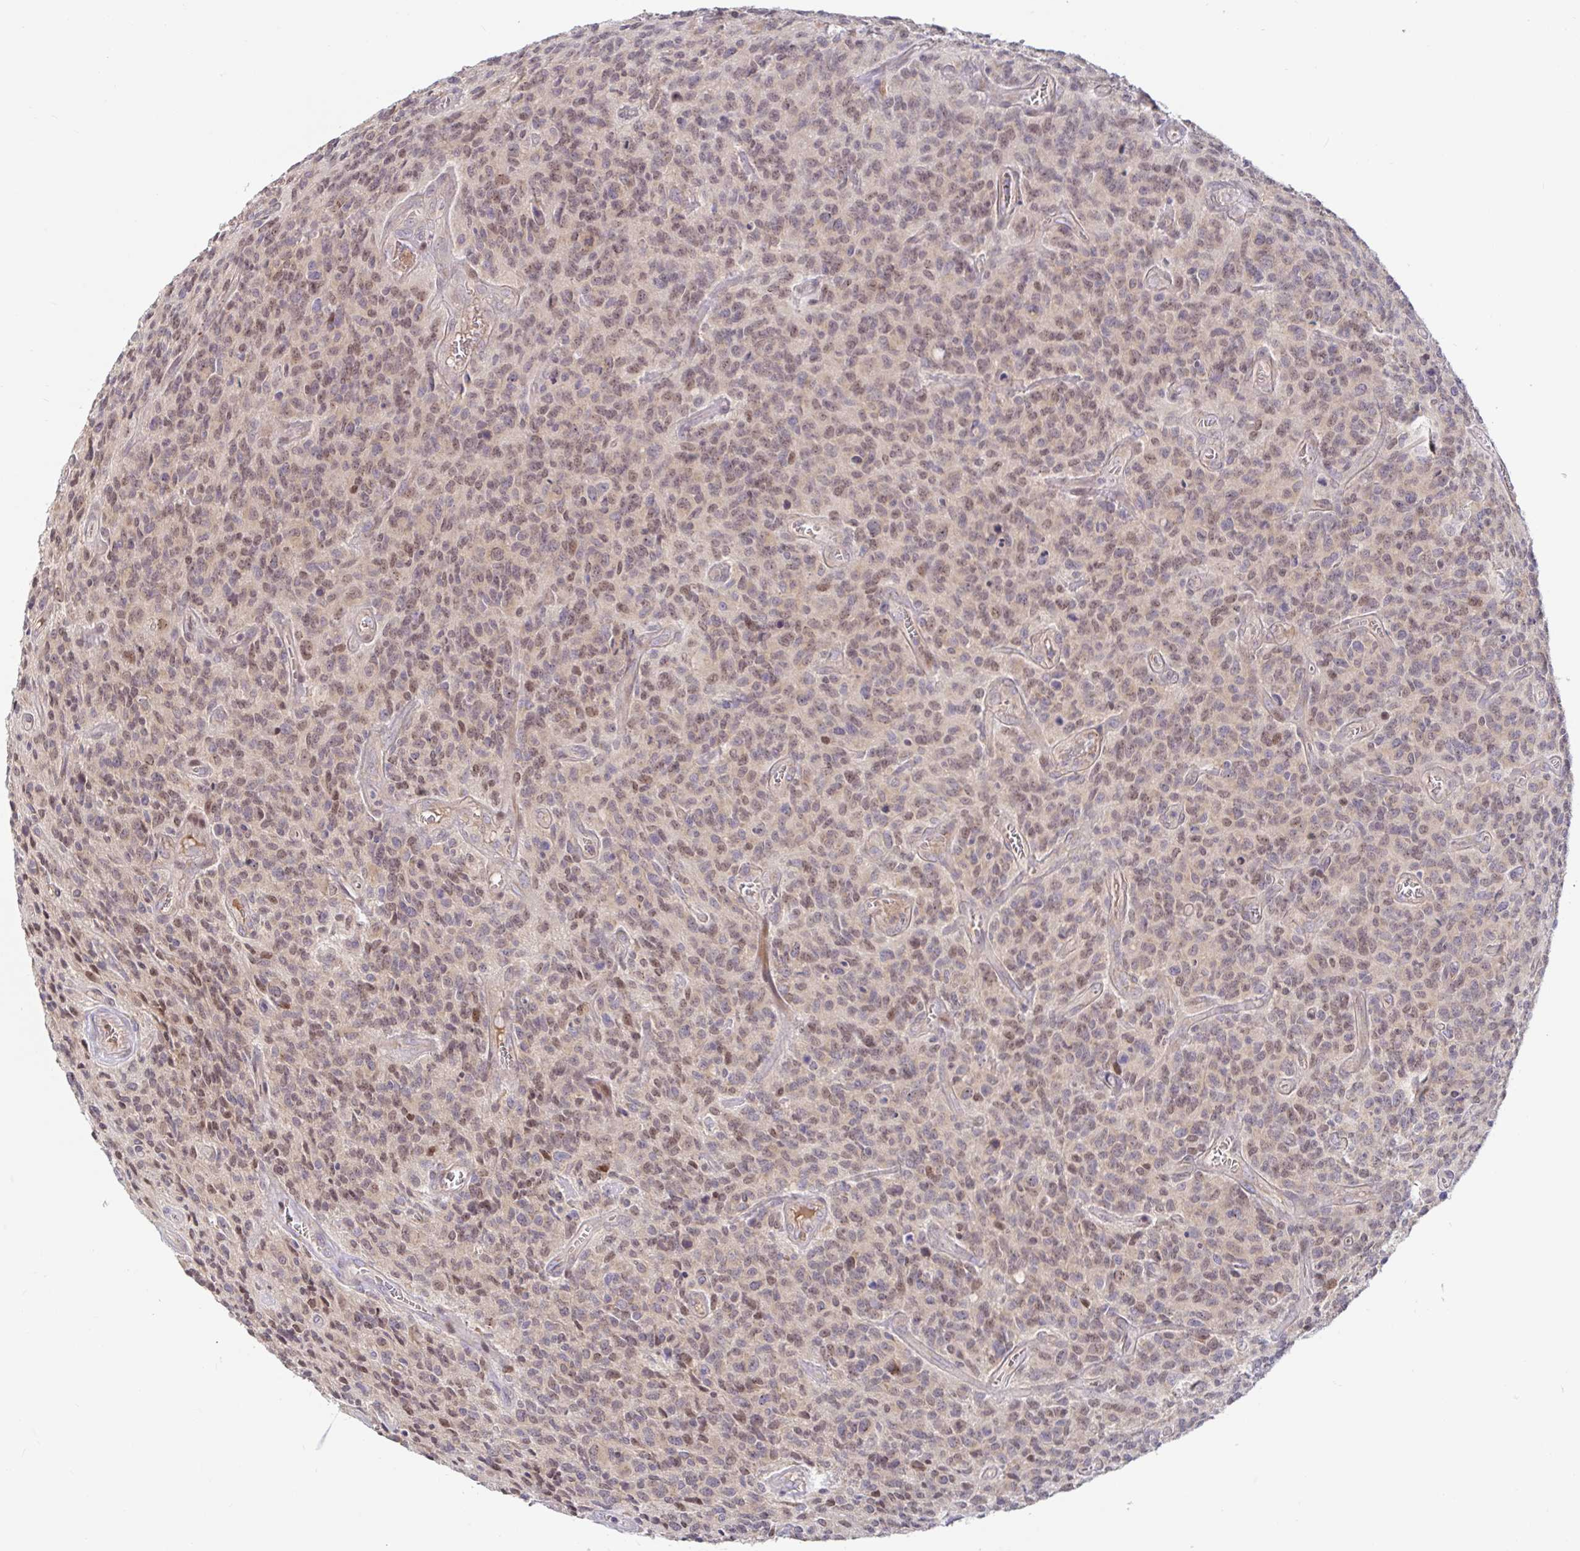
{"staining": {"intensity": "moderate", "quantity": ">75%", "location": "nuclear"}, "tissue": "glioma", "cell_type": "Tumor cells", "image_type": "cancer", "snomed": [{"axis": "morphology", "description": "Glioma, malignant, High grade"}, {"axis": "topography", "description": "Brain"}], "caption": "Immunohistochemistry micrograph of neoplastic tissue: malignant glioma (high-grade) stained using immunohistochemistry reveals medium levels of moderate protein expression localized specifically in the nuclear of tumor cells, appearing as a nuclear brown color.", "gene": "LARP1", "patient": {"sex": "male", "age": 76}}